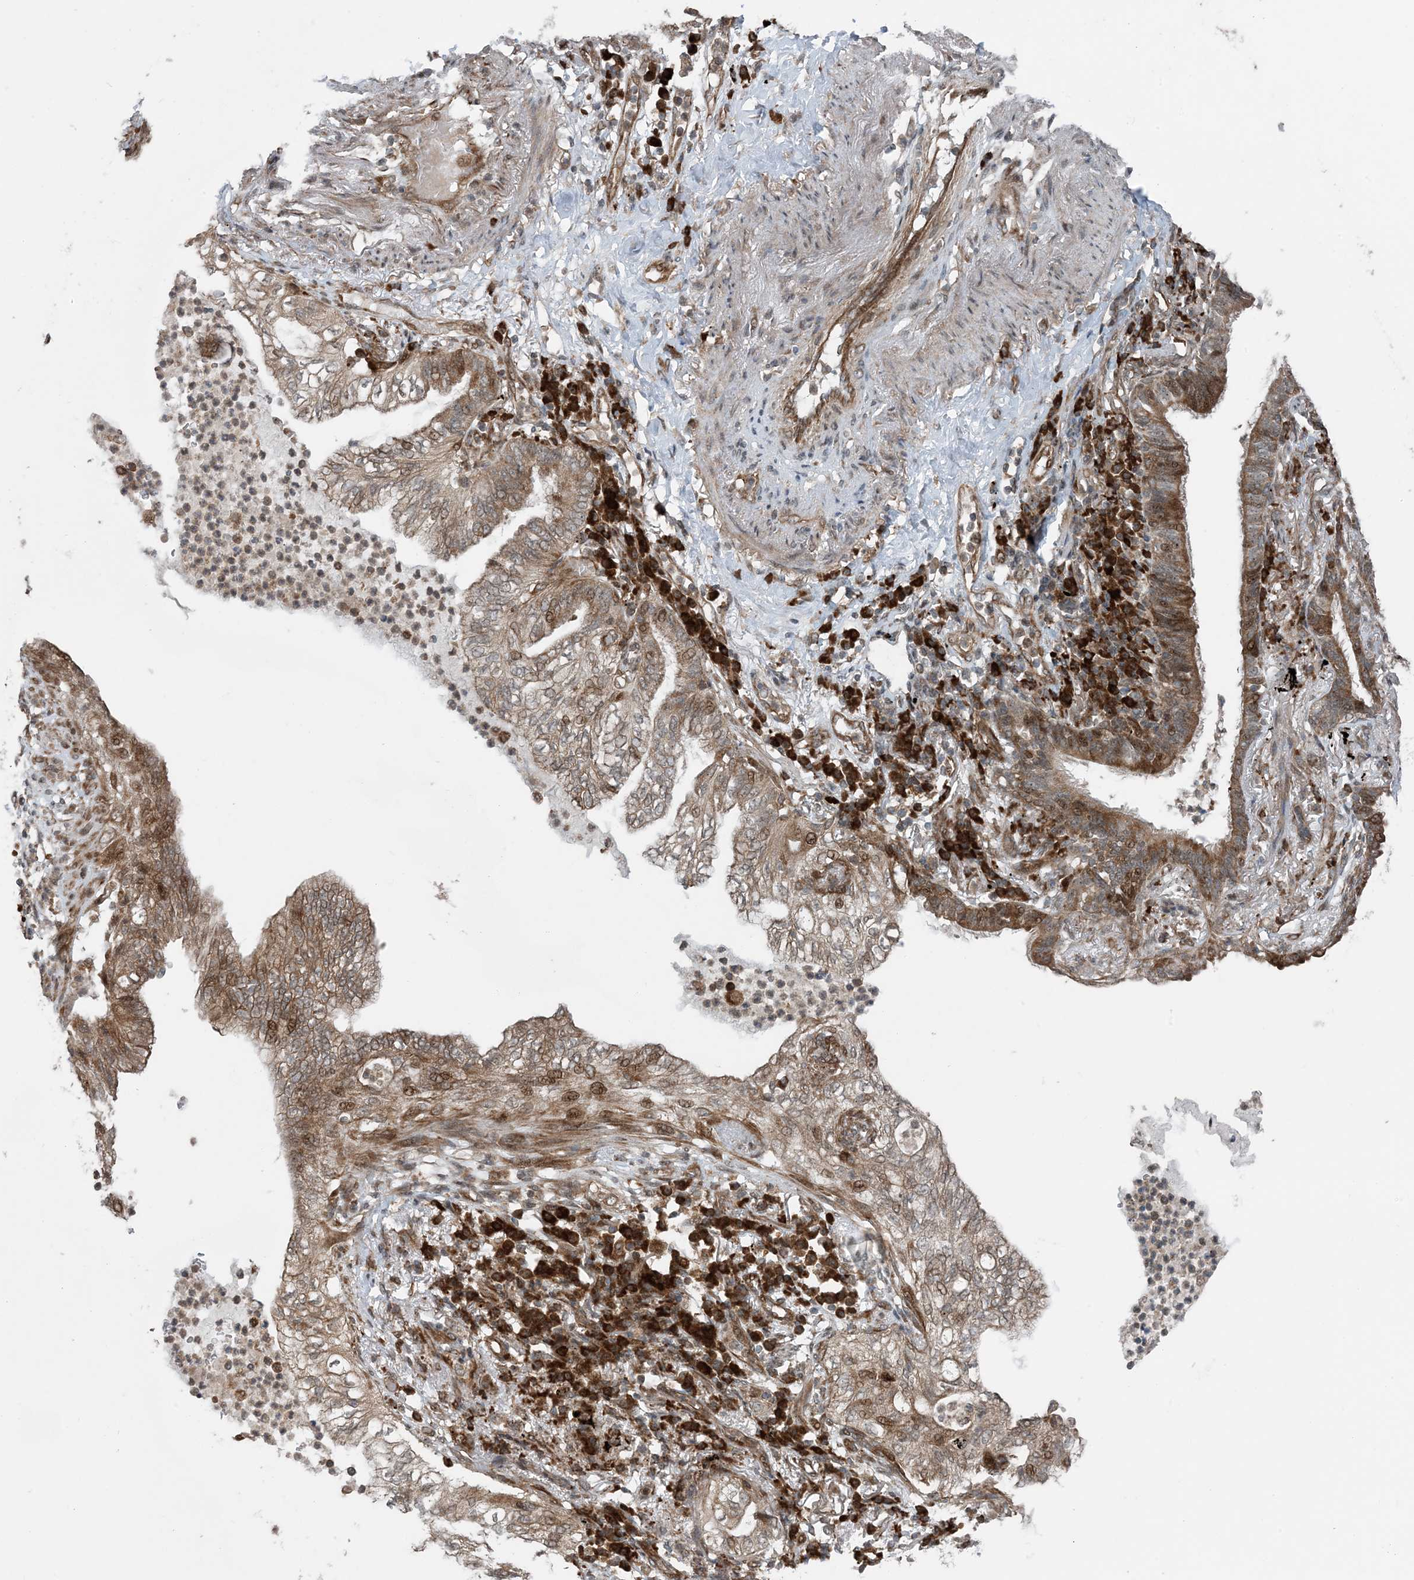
{"staining": {"intensity": "moderate", "quantity": "25%-75%", "location": "cytoplasmic/membranous,nuclear"}, "tissue": "lung cancer", "cell_type": "Tumor cells", "image_type": "cancer", "snomed": [{"axis": "morphology", "description": "Normal tissue, NOS"}, {"axis": "morphology", "description": "Adenocarcinoma, NOS"}, {"axis": "topography", "description": "Bronchus"}, {"axis": "topography", "description": "Lung"}], "caption": "Immunohistochemistry image of lung cancer (adenocarcinoma) stained for a protein (brown), which displays medium levels of moderate cytoplasmic/membranous and nuclear expression in about 25%-75% of tumor cells.", "gene": "EDEM2", "patient": {"sex": "female", "age": 70}}